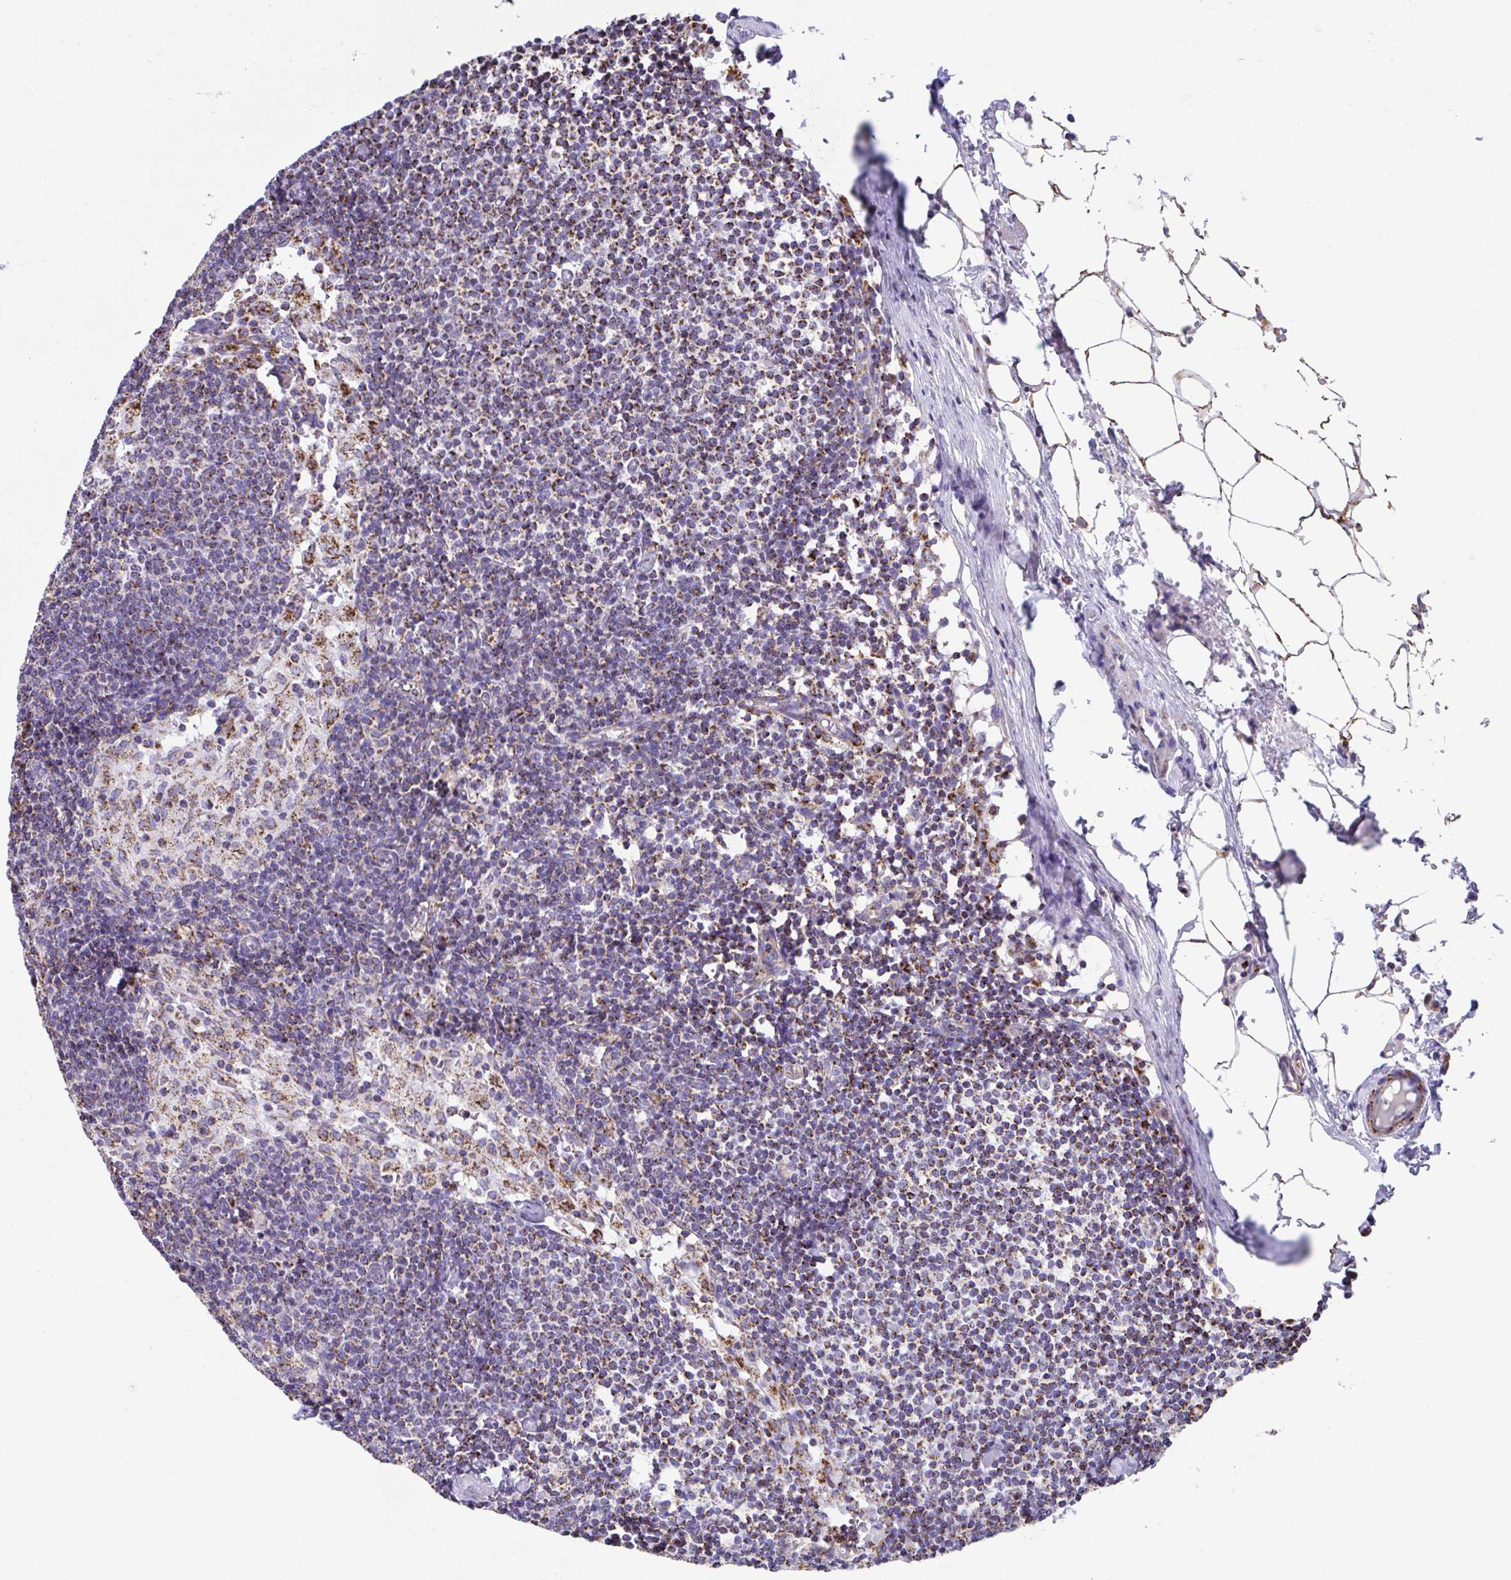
{"staining": {"intensity": "moderate", "quantity": "<25%", "location": "cytoplasmic/membranous"}, "tissue": "lymph node", "cell_type": "Germinal center cells", "image_type": "normal", "snomed": [{"axis": "morphology", "description": "Normal tissue, NOS"}, {"axis": "topography", "description": "Lymph node"}], "caption": "High-power microscopy captured an immunohistochemistry histopathology image of normal lymph node, revealing moderate cytoplasmic/membranous positivity in approximately <25% of germinal center cells.", "gene": "PCMTD2", "patient": {"sex": "male", "age": 49}}